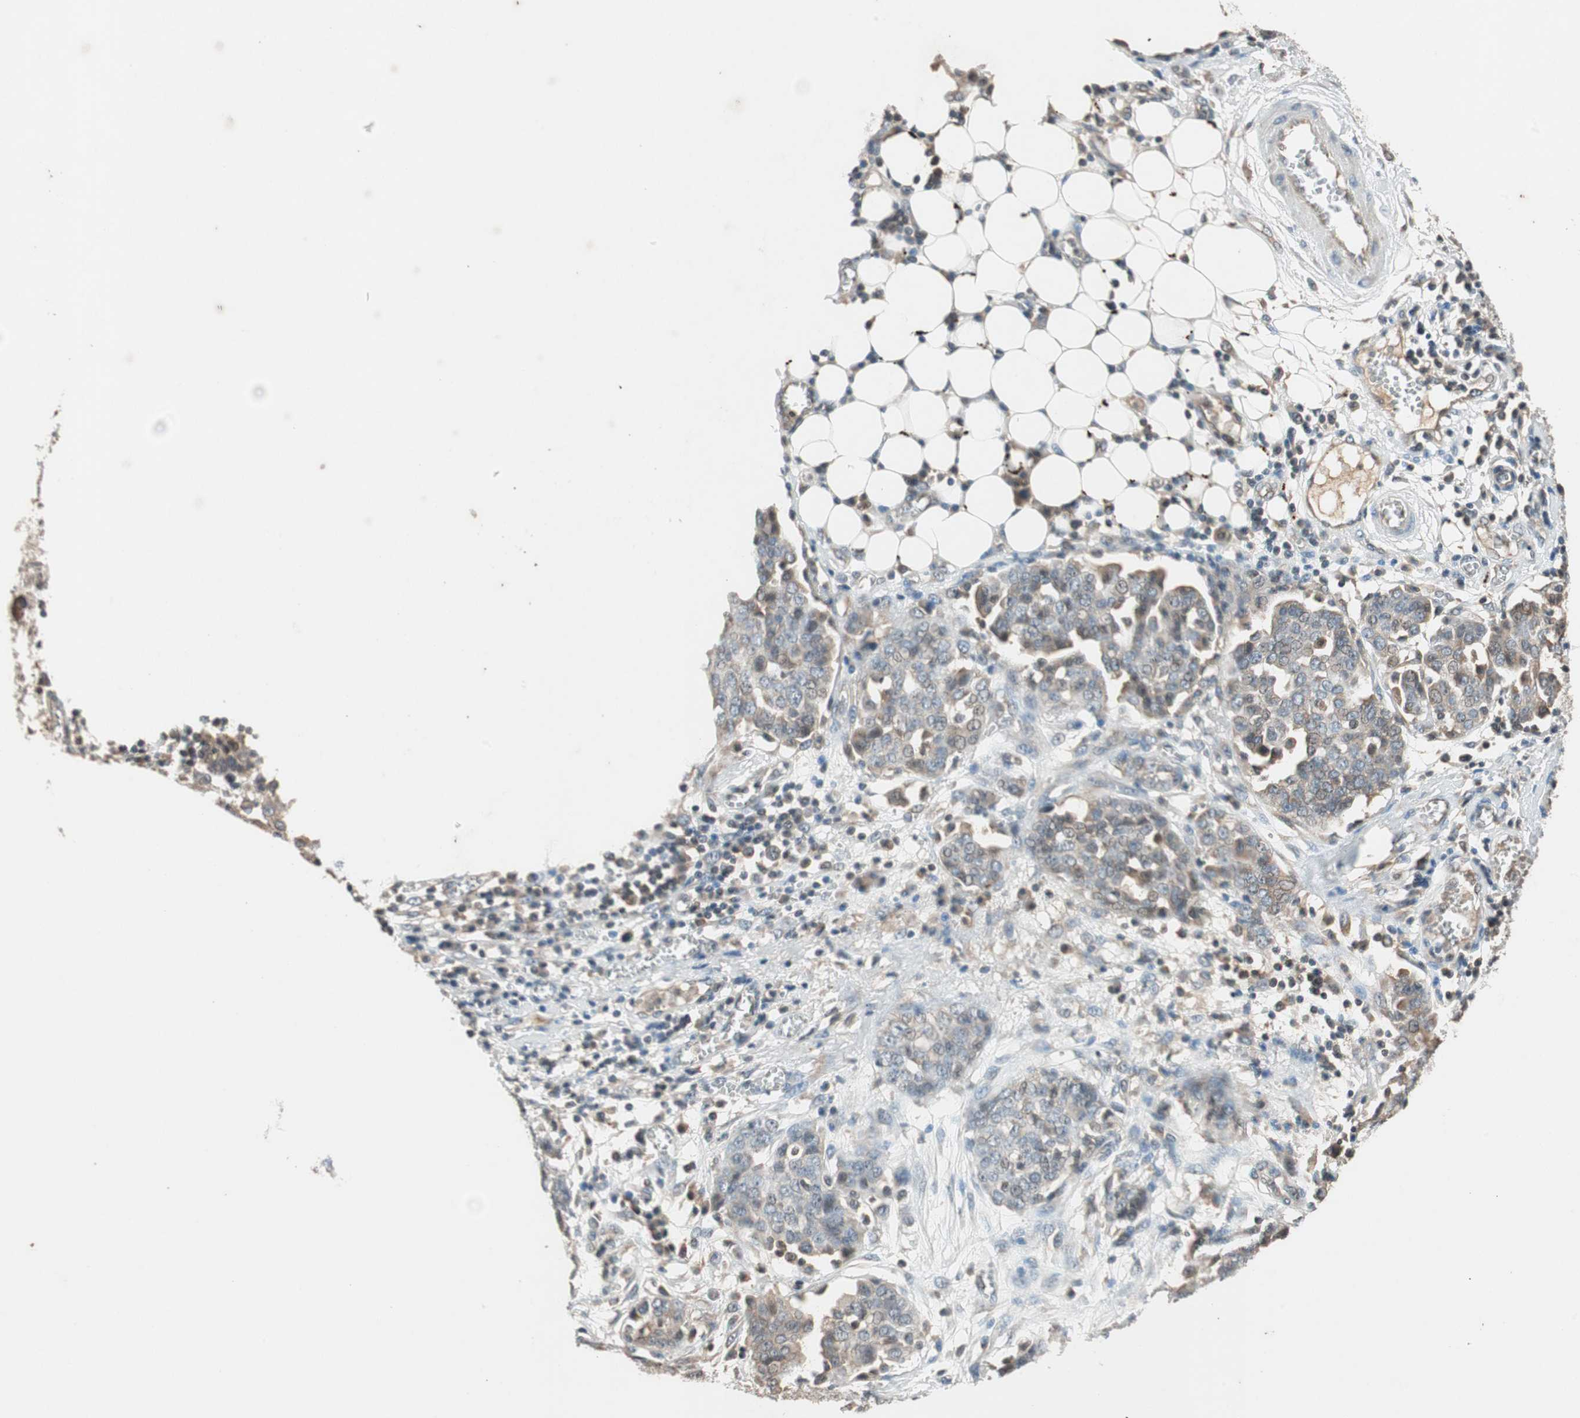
{"staining": {"intensity": "weak", "quantity": ">75%", "location": "cytoplasmic/membranous"}, "tissue": "ovarian cancer", "cell_type": "Tumor cells", "image_type": "cancer", "snomed": [{"axis": "morphology", "description": "Cystadenocarcinoma, serous, NOS"}, {"axis": "topography", "description": "Soft tissue"}, {"axis": "topography", "description": "Ovary"}], "caption": "IHC histopathology image of neoplastic tissue: human serous cystadenocarcinoma (ovarian) stained using immunohistochemistry reveals low levels of weak protein expression localized specifically in the cytoplasmic/membranous of tumor cells, appearing as a cytoplasmic/membranous brown color.", "gene": "GLB1", "patient": {"sex": "female", "age": 57}}